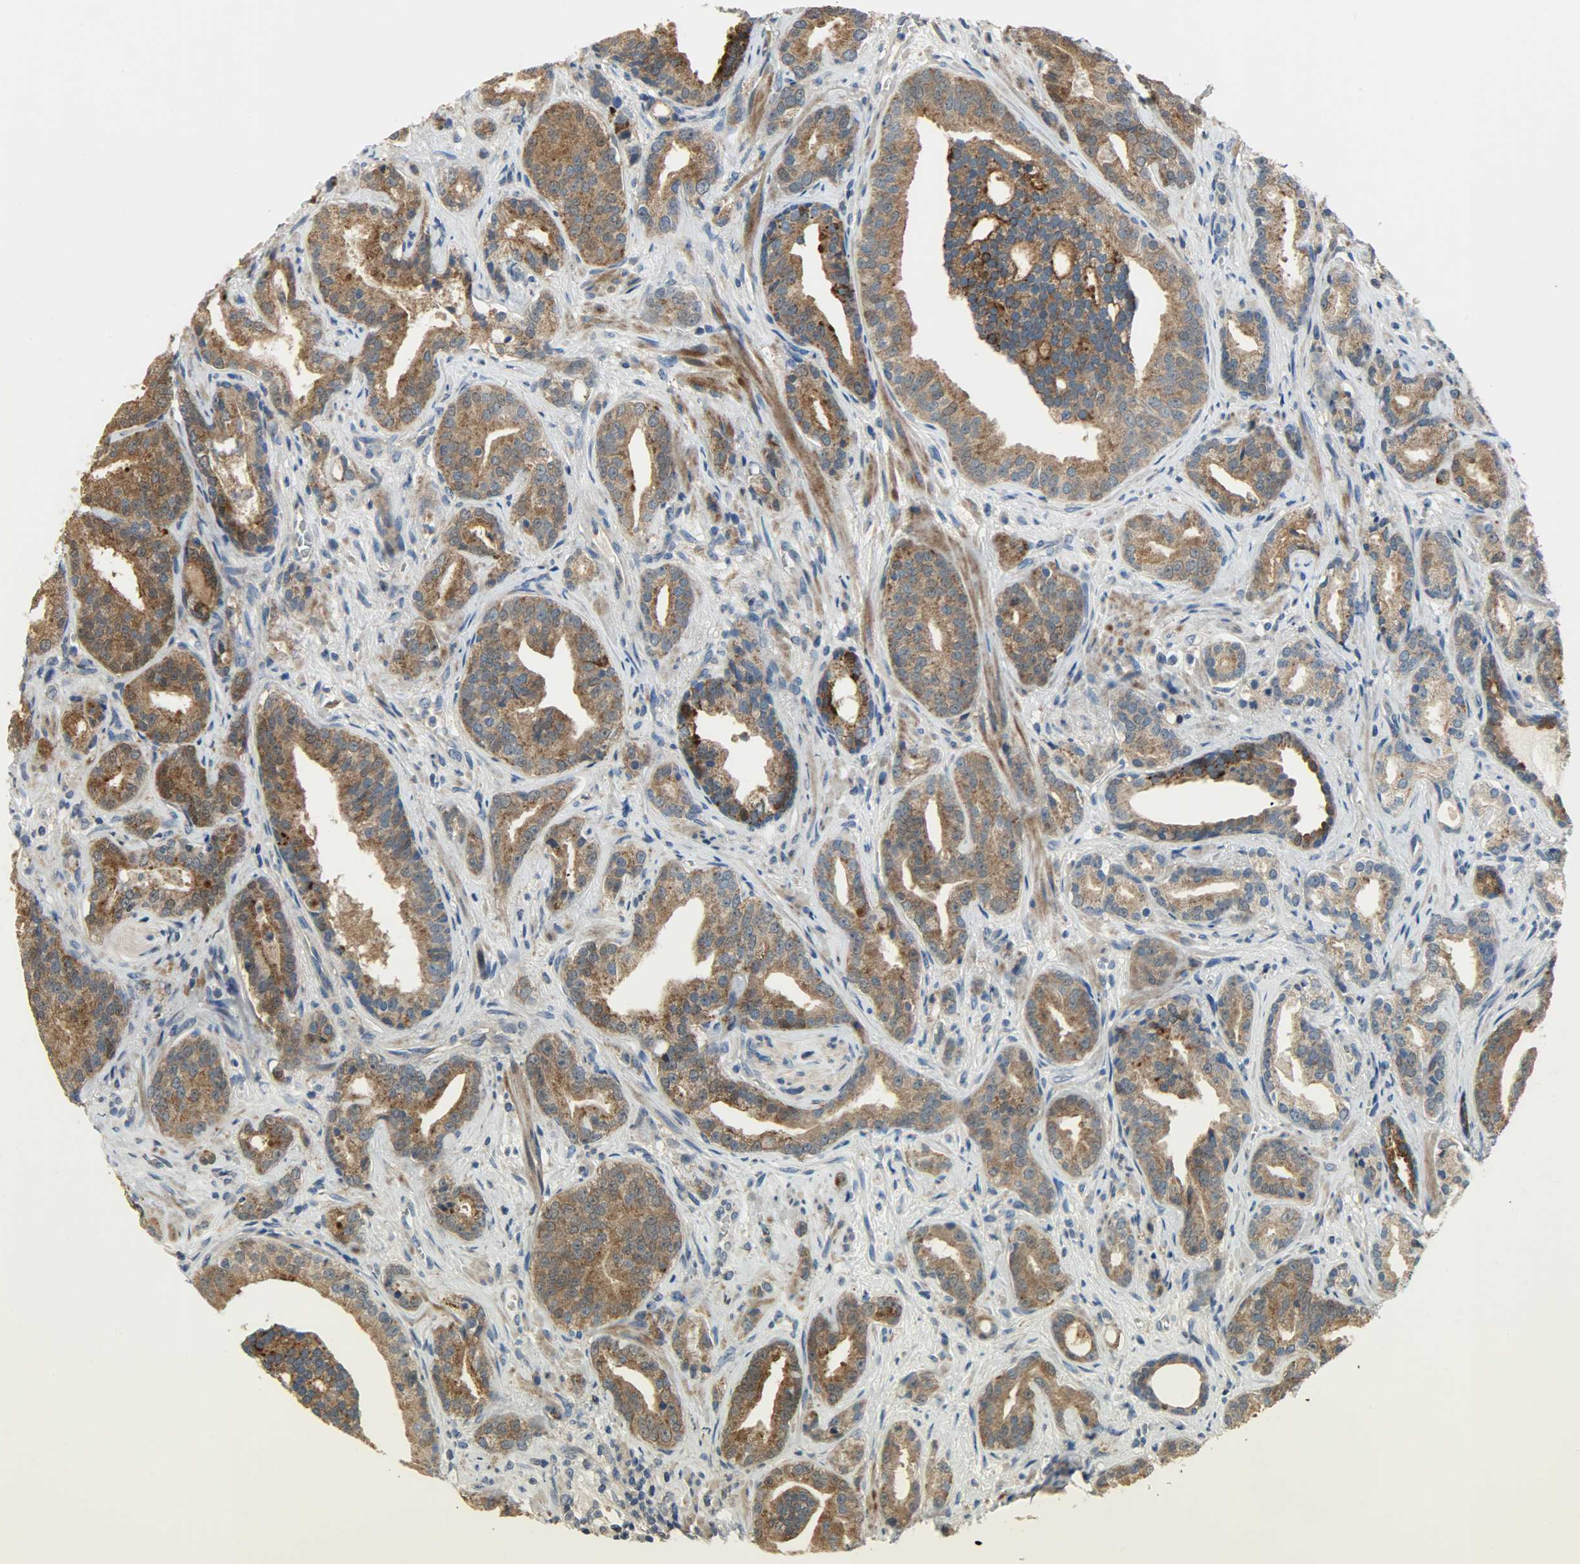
{"staining": {"intensity": "moderate", "quantity": ">75%", "location": "cytoplasmic/membranous"}, "tissue": "prostate cancer", "cell_type": "Tumor cells", "image_type": "cancer", "snomed": [{"axis": "morphology", "description": "Adenocarcinoma, Low grade"}, {"axis": "topography", "description": "Prostate"}], "caption": "Moderate cytoplasmic/membranous protein expression is identified in approximately >75% of tumor cells in prostate low-grade adenocarcinoma.", "gene": "PPP1R1B", "patient": {"sex": "male", "age": 63}}